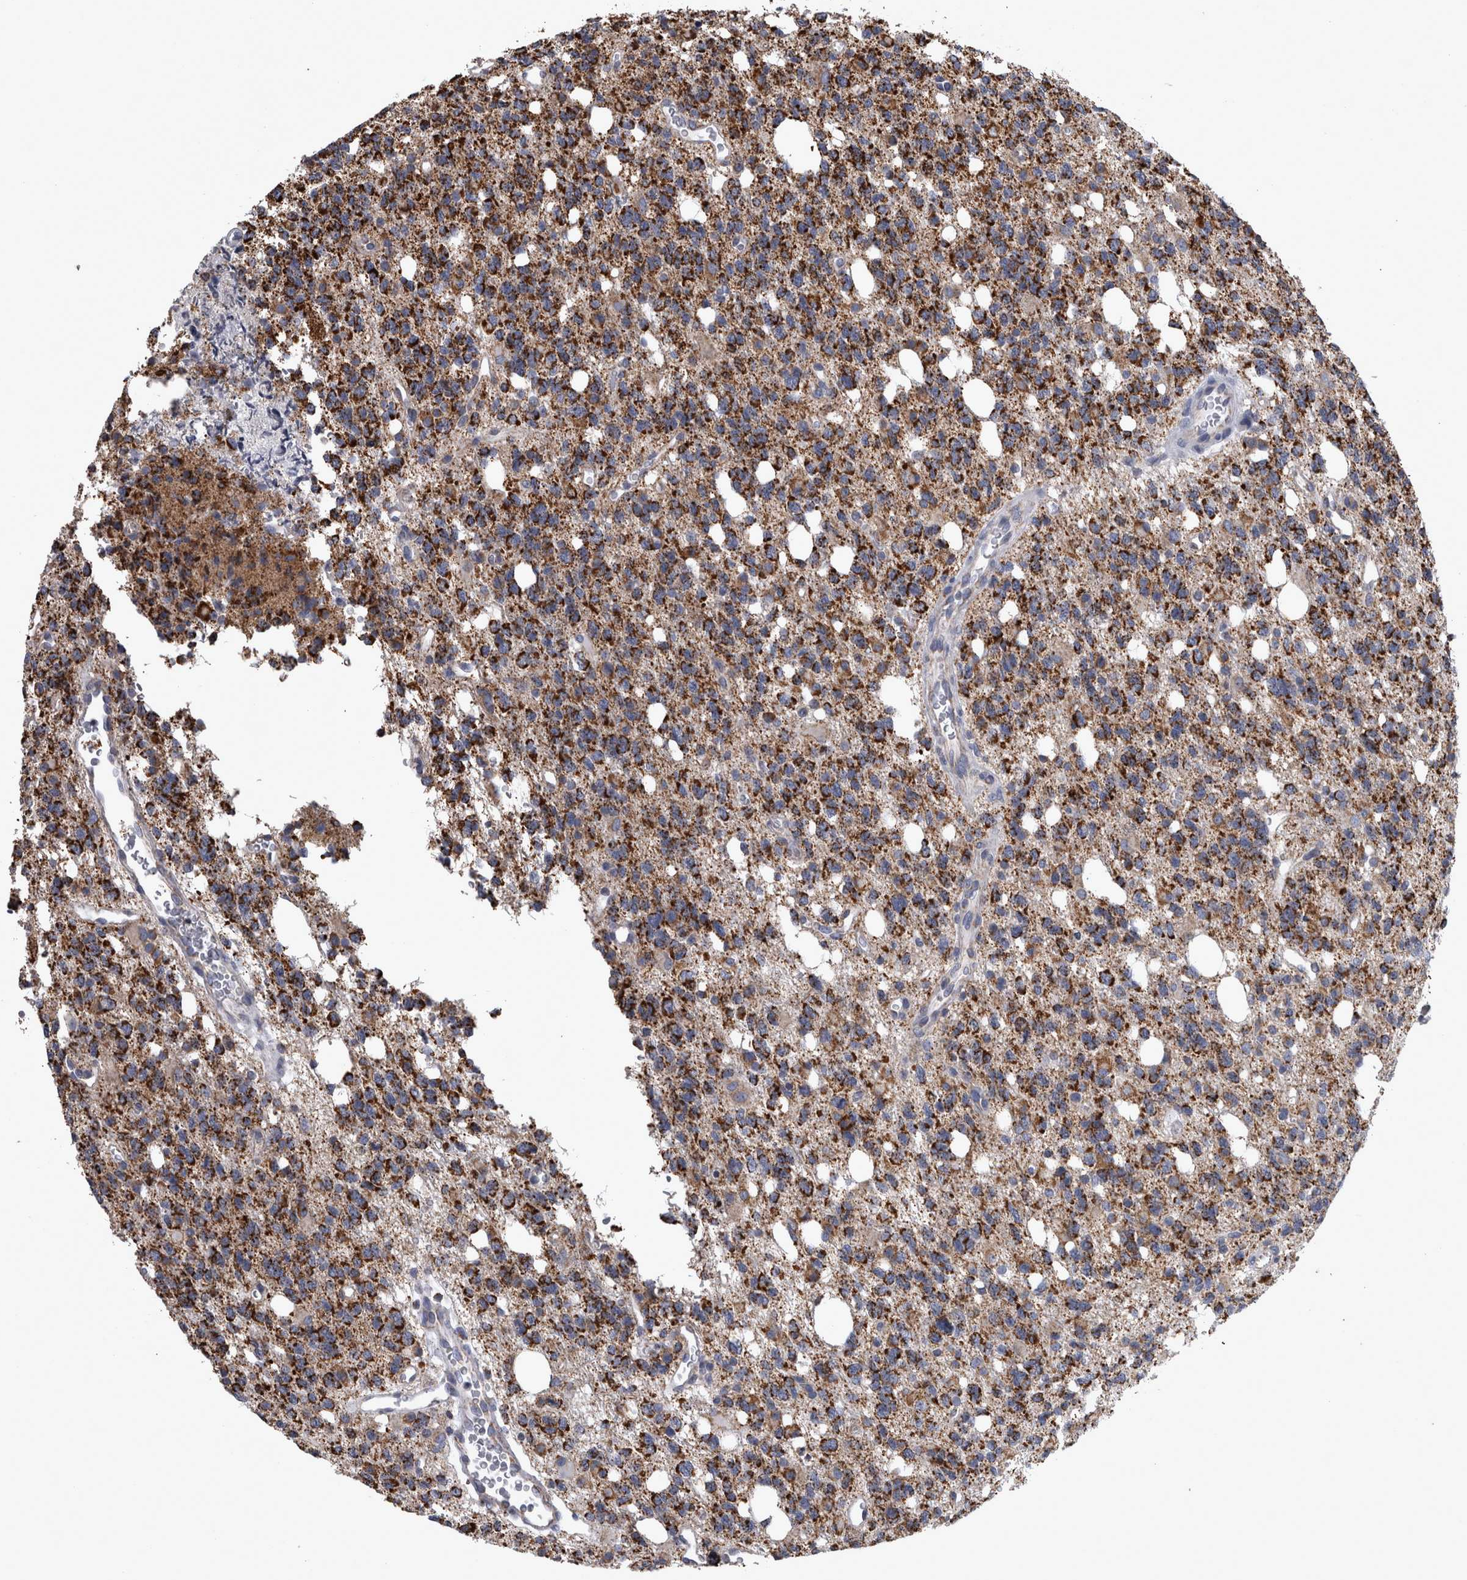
{"staining": {"intensity": "strong", "quantity": ">75%", "location": "cytoplasmic/membranous"}, "tissue": "glioma", "cell_type": "Tumor cells", "image_type": "cancer", "snomed": [{"axis": "morphology", "description": "Glioma, malignant, High grade"}, {"axis": "topography", "description": "Brain"}], "caption": "Glioma tissue demonstrates strong cytoplasmic/membranous positivity in approximately >75% of tumor cells, visualized by immunohistochemistry.", "gene": "MDH2", "patient": {"sex": "female", "age": 62}}